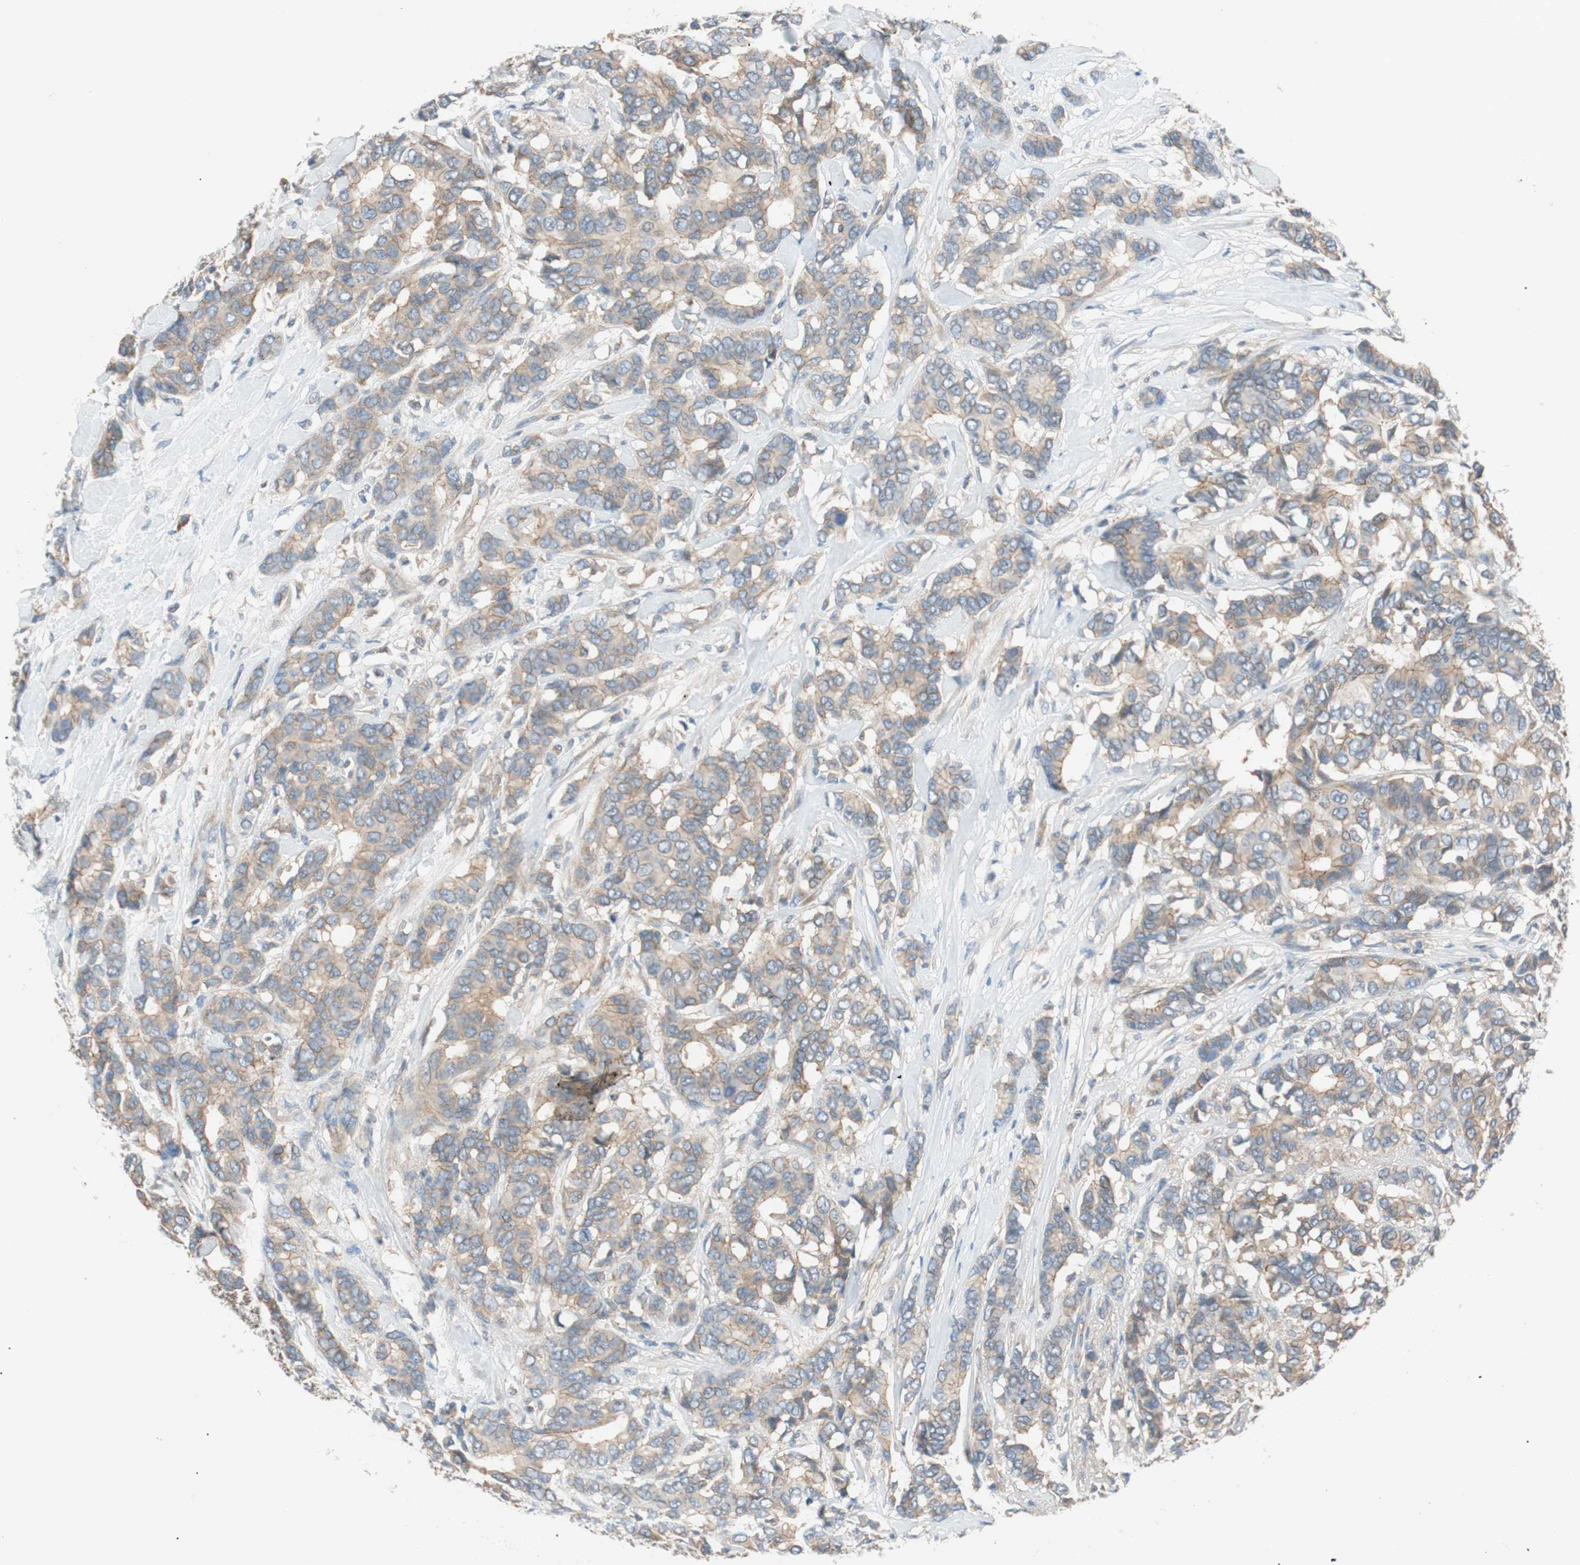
{"staining": {"intensity": "weak", "quantity": ">75%", "location": "cytoplasmic/membranous"}, "tissue": "breast cancer", "cell_type": "Tumor cells", "image_type": "cancer", "snomed": [{"axis": "morphology", "description": "Duct carcinoma"}, {"axis": "topography", "description": "Breast"}], "caption": "The micrograph demonstrates a brown stain indicating the presence of a protein in the cytoplasmic/membranous of tumor cells in breast cancer (infiltrating ductal carcinoma).", "gene": "PCK1", "patient": {"sex": "female", "age": 87}}